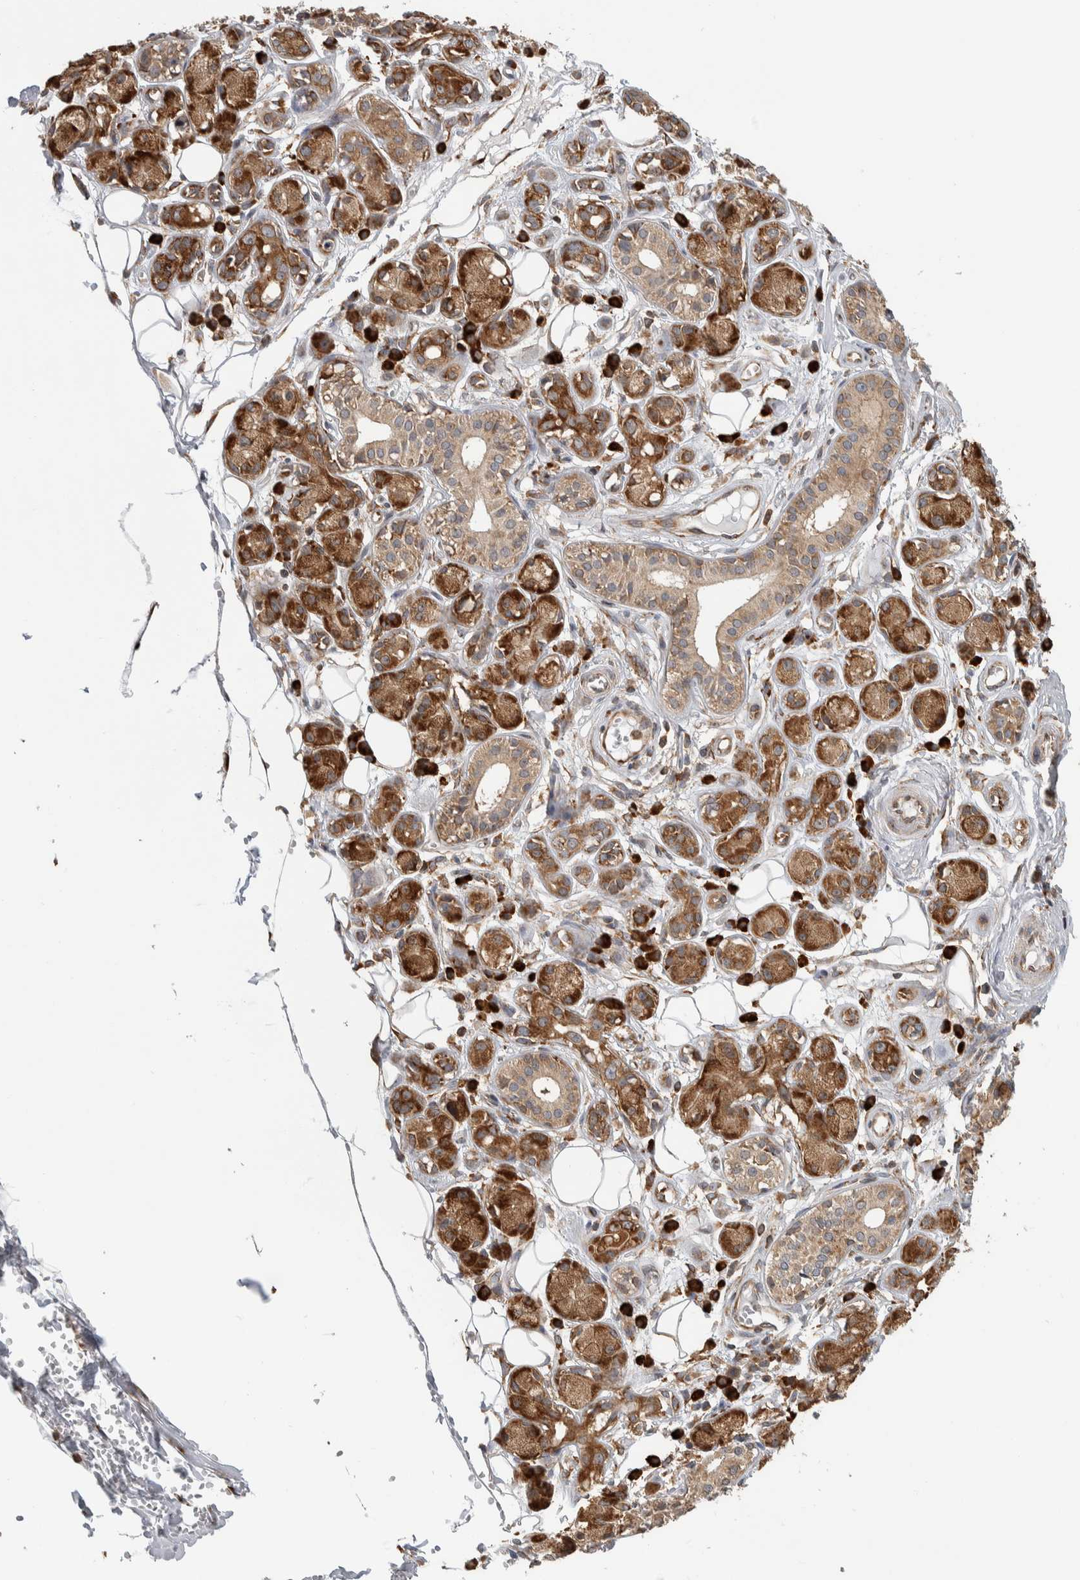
{"staining": {"intensity": "strong", "quantity": ">75%", "location": "cytoplasmic/membranous"}, "tissue": "adipose tissue", "cell_type": "Adipocytes", "image_type": "normal", "snomed": [{"axis": "morphology", "description": "Normal tissue, NOS"}, {"axis": "morphology", "description": "Inflammation, NOS"}, {"axis": "topography", "description": "Salivary gland"}, {"axis": "topography", "description": "Peripheral nerve tissue"}], "caption": "IHC of benign human adipose tissue shows high levels of strong cytoplasmic/membranous staining in approximately >75% of adipocytes.", "gene": "EIF3H", "patient": {"sex": "female", "age": 75}}